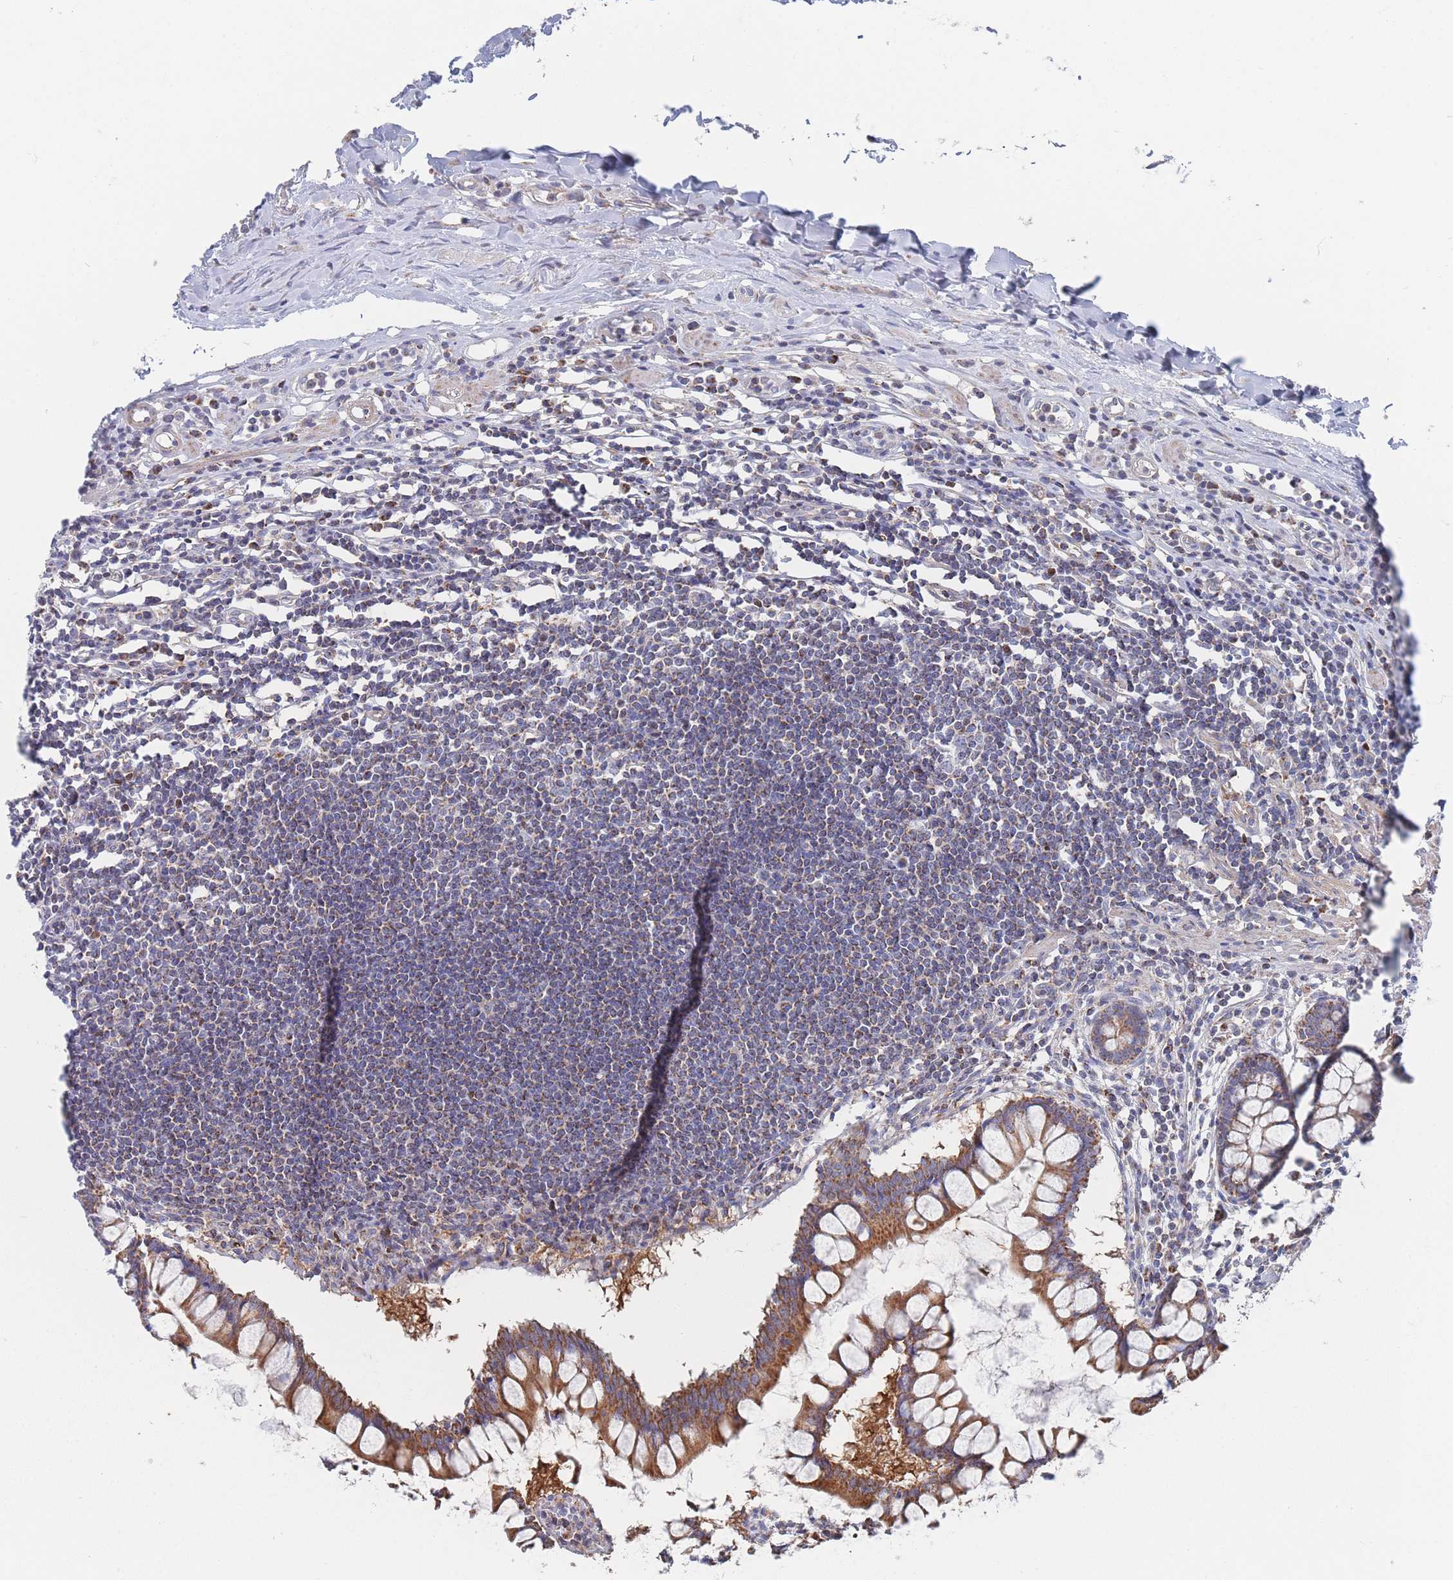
{"staining": {"intensity": "weak", "quantity": "25%-75%", "location": "cytoplasmic/membranous"}, "tissue": "colon", "cell_type": "Endothelial cells", "image_type": "normal", "snomed": [{"axis": "morphology", "description": "Normal tissue, NOS"}, {"axis": "morphology", "description": "Adenocarcinoma, NOS"}, {"axis": "topography", "description": "Colon"}], "caption": "The image demonstrates immunohistochemical staining of normal colon. There is weak cytoplasmic/membranous staining is identified in approximately 25%-75% of endothelial cells. The protein of interest is shown in brown color, while the nuclei are stained blue.", "gene": "IKZF4", "patient": {"sex": "female", "age": 55}}